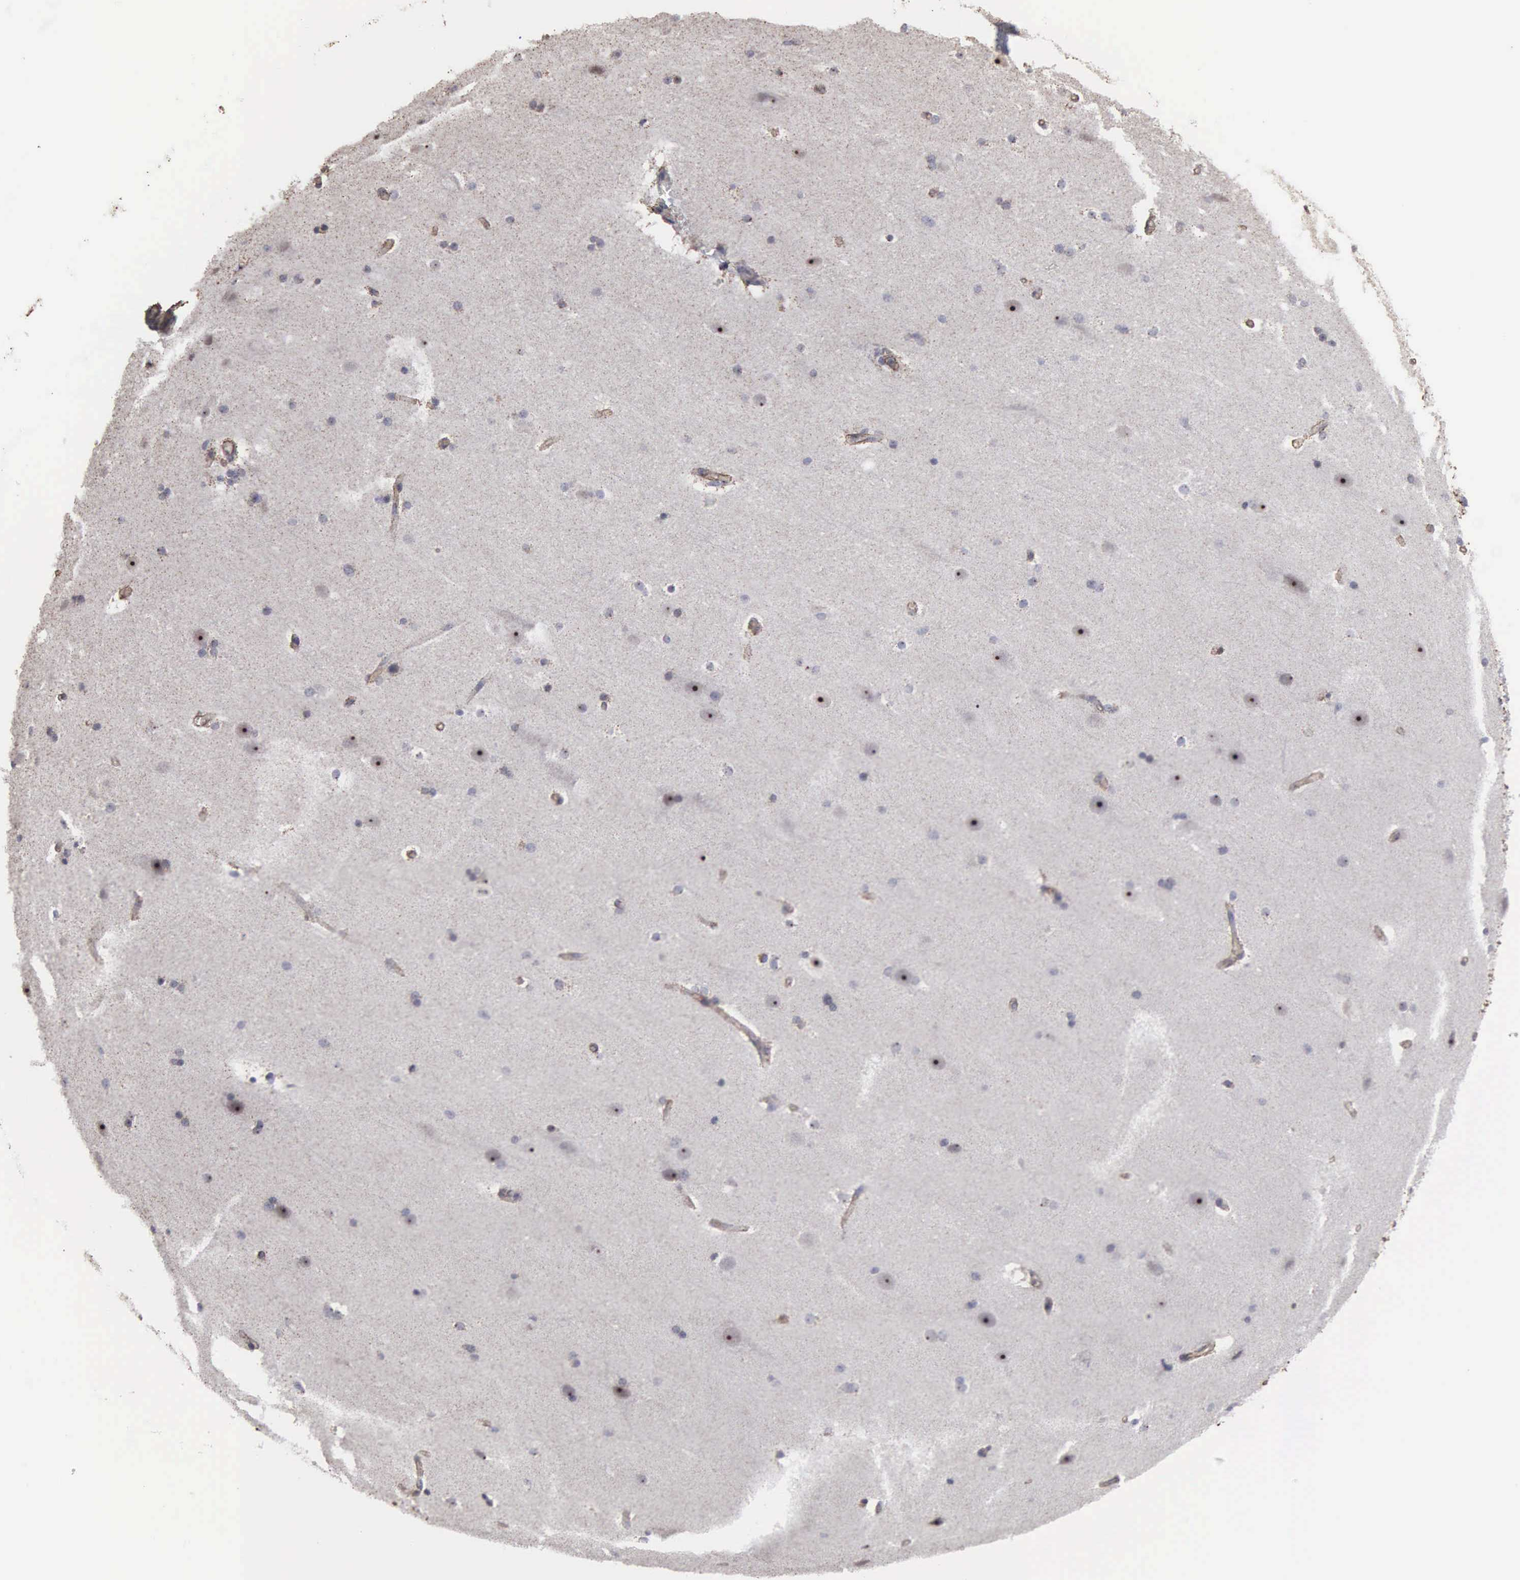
{"staining": {"intensity": "weak", "quantity": ">75%", "location": "cytoplasmic/membranous"}, "tissue": "cerebral cortex", "cell_type": "Endothelial cells", "image_type": "normal", "snomed": [{"axis": "morphology", "description": "Normal tissue, NOS"}, {"axis": "topography", "description": "Cerebral cortex"}, {"axis": "topography", "description": "Hippocampus"}], "caption": "A high-resolution image shows IHC staining of benign cerebral cortex, which reveals weak cytoplasmic/membranous positivity in about >75% of endothelial cells.", "gene": "NGDN", "patient": {"sex": "female", "age": 19}}